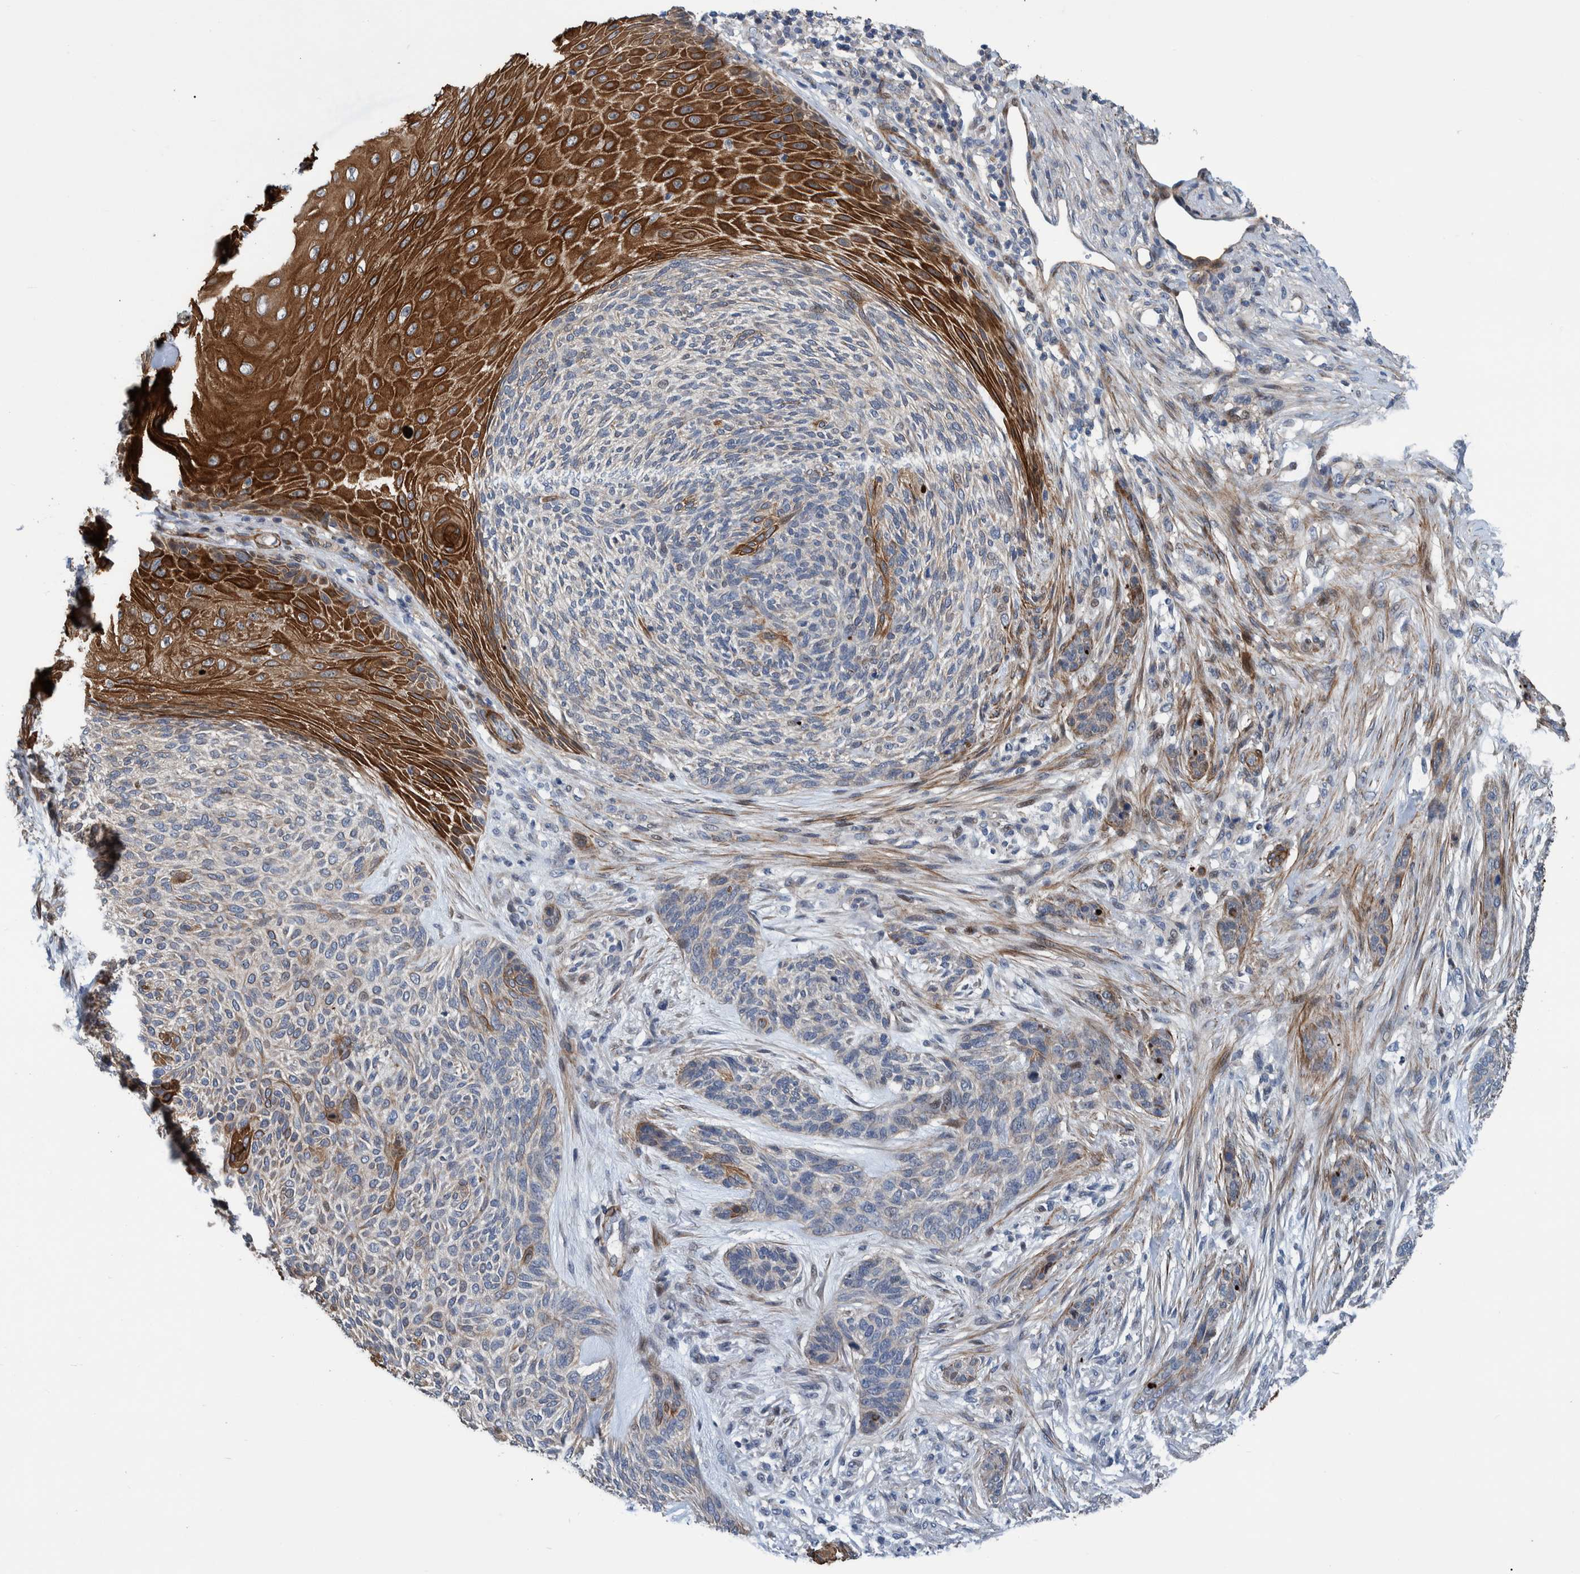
{"staining": {"intensity": "moderate", "quantity": "<25%", "location": "cytoplasmic/membranous"}, "tissue": "skin cancer", "cell_type": "Tumor cells", "image_type": "cancer", "snomed": [{"axis": "morphology", "description": "Basal cell carcinoma"}, {"axis": "topography", "description": "Skin"}], "caption": "Basal cell carcinoma (skin) was stained to show a protein in brown. There is low levels of moderate cytoplasmic/membranous positivity in approximately <25% of tumor cells. Using DAB (3,3'-diaminobenzidine) (brown) and hematoxylin (blue) stains, captured at high magnification using brightfield microscopy.", "gene": "MKS1", "patient": {"sex": "male", "age": 55}}